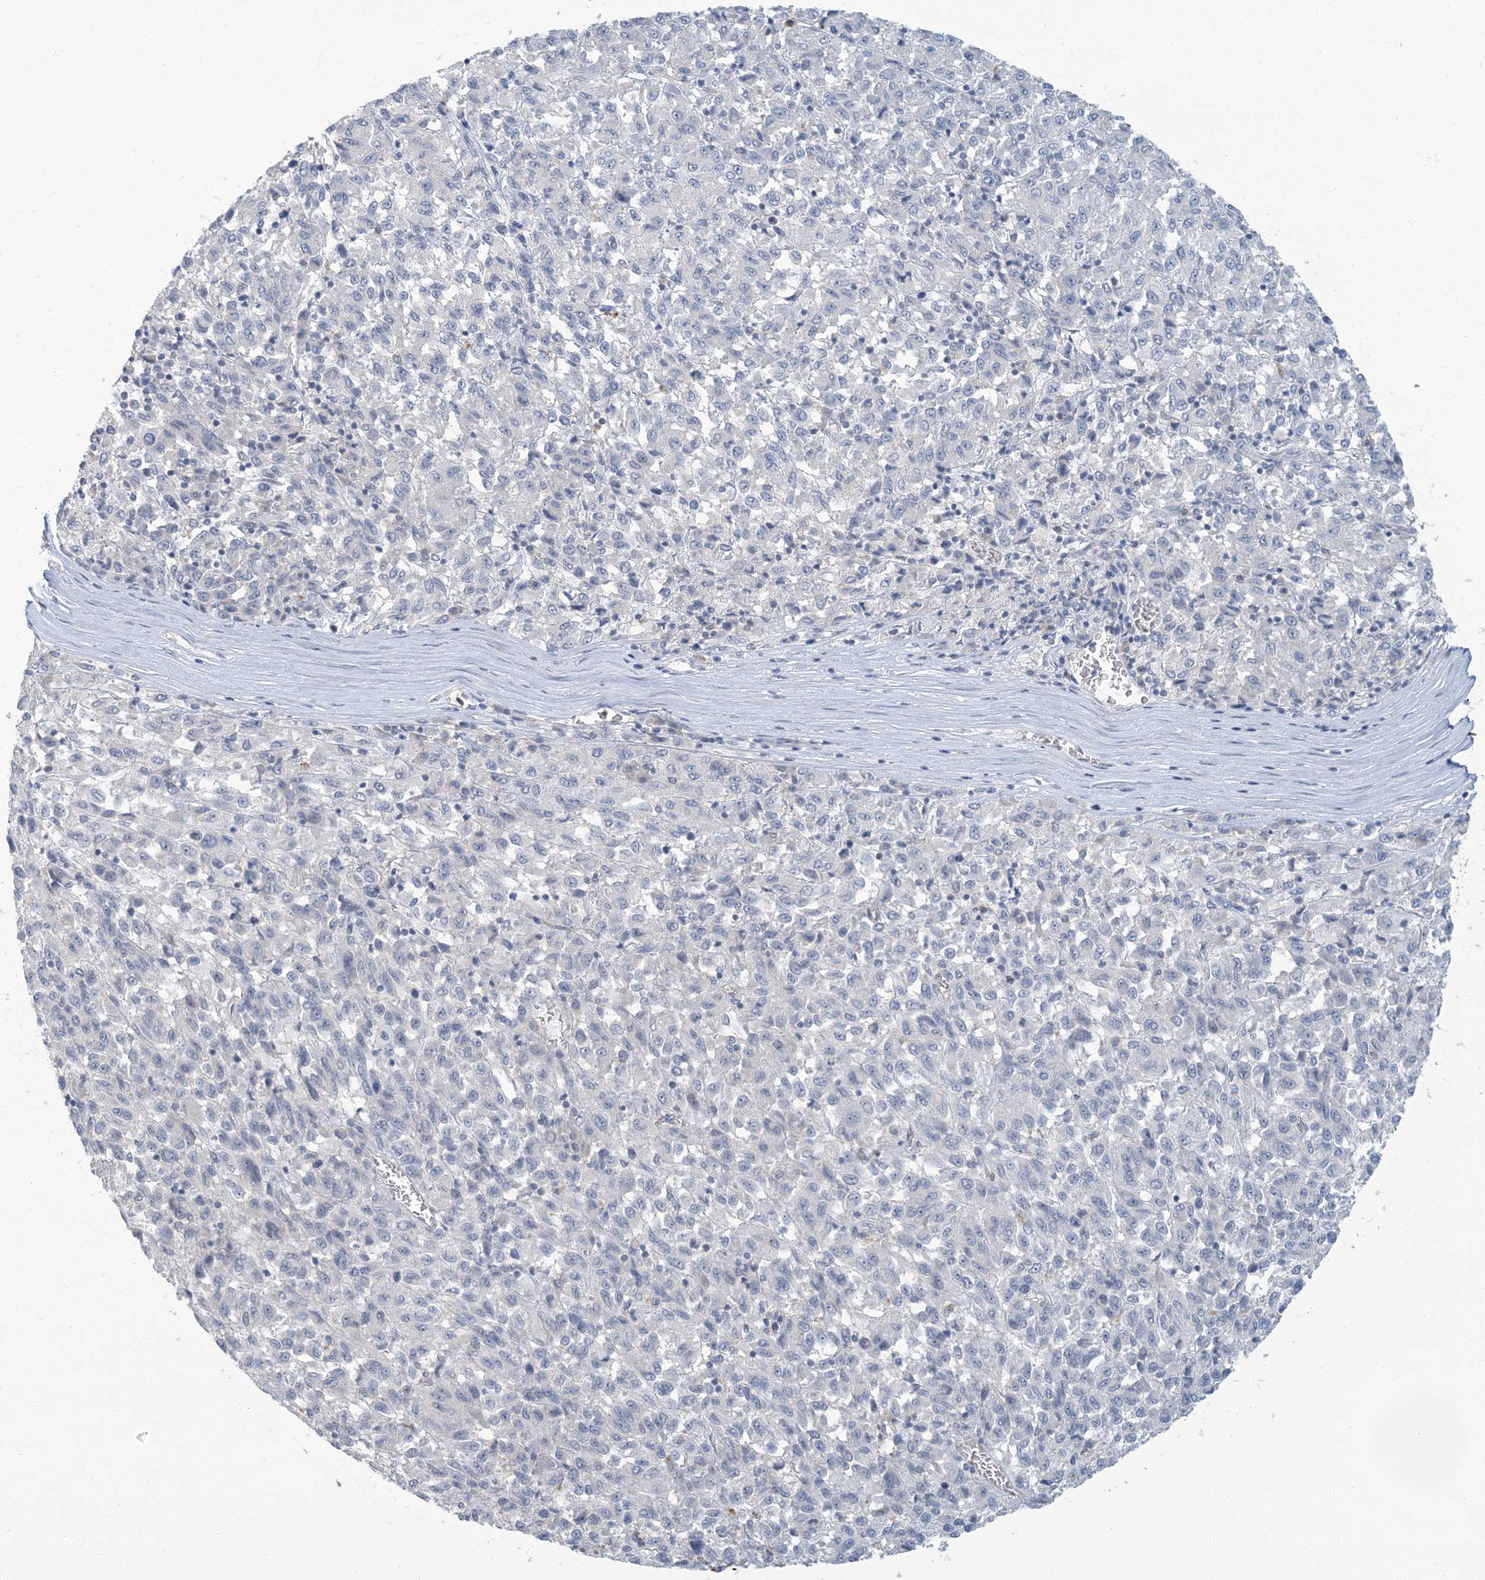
{"staining": {"intensity": "negative", "quantity": "none", "location": "none"}, "tissue": "melanoma", "cell_type": "Tumor cells", "image_type": "cancer", "snomed": [{"axis": "morphology", "description": "Malignant melanoma, Metastatic site"}, {"axis": "topography", "description": "Lung"}], "caption": "High magnification brightfield microscopy of malignant melanoma (metastatic site) stained with DAB (brown) and counterstained with hematoxylin (blue): tumor cells show no significant positivity.", "gene": "EPHA4", "patient": {"sex": "male", "age": 64}}